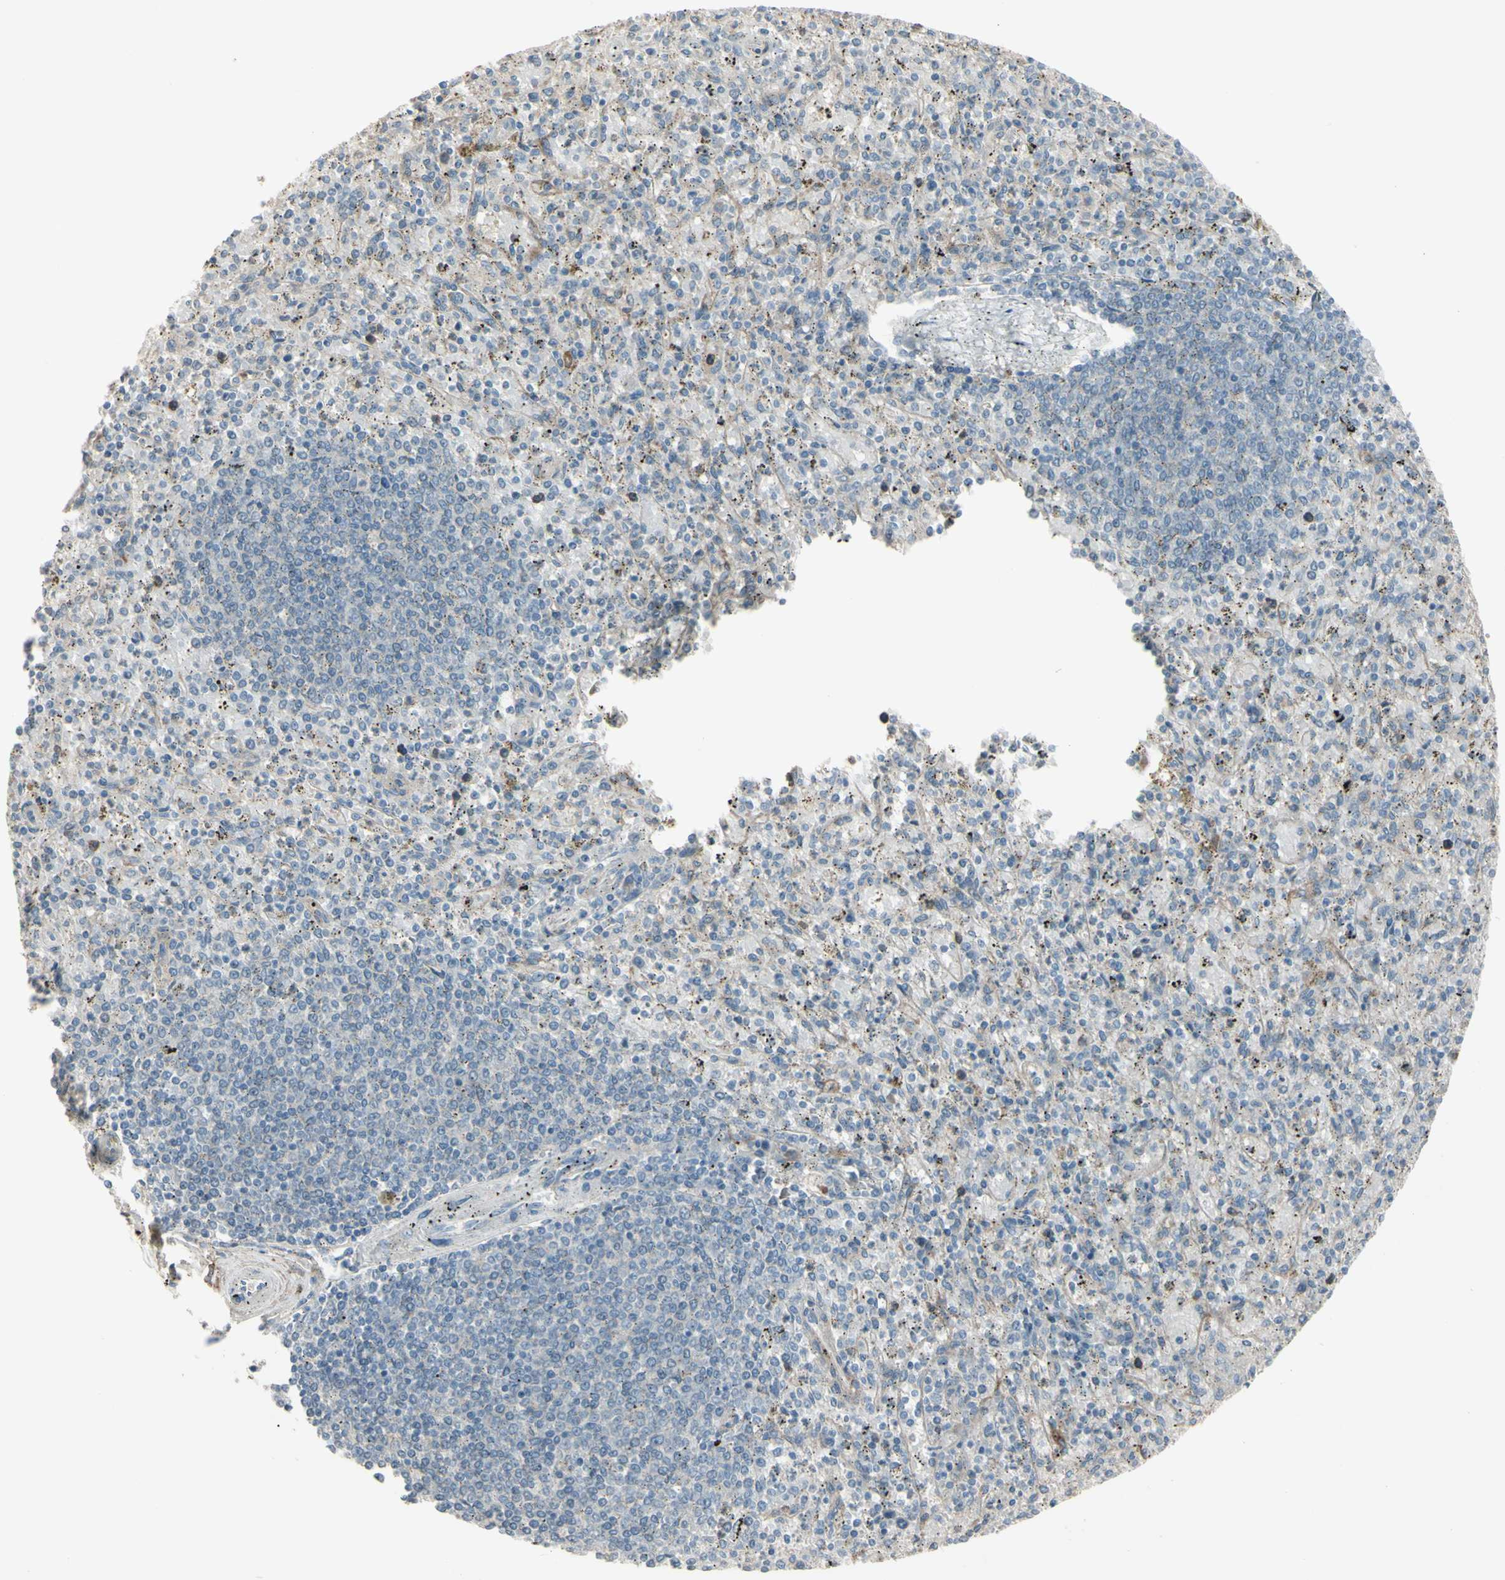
{"staining": {"intensity": "weak", "quantity": "25%-75%", "location": "cytoplasmic/membranous"}, "tissue": "spleen", "cell_type": "Cells in red pulp", "image_type": "normal", "snomed": [{"axis": "morphology", "description": "Normal tissue, NOS"}, {"axis": "topography", "description": "Spleen"}], "caption": "This histopathology image reveals IHC staining of unremarkable human spleen, with low weak cytoplasmic/membranous staining in about 25%-75% of cells in red pulp.", "gene": "CD276", "patient": {"sex": "male", "age": 72}}